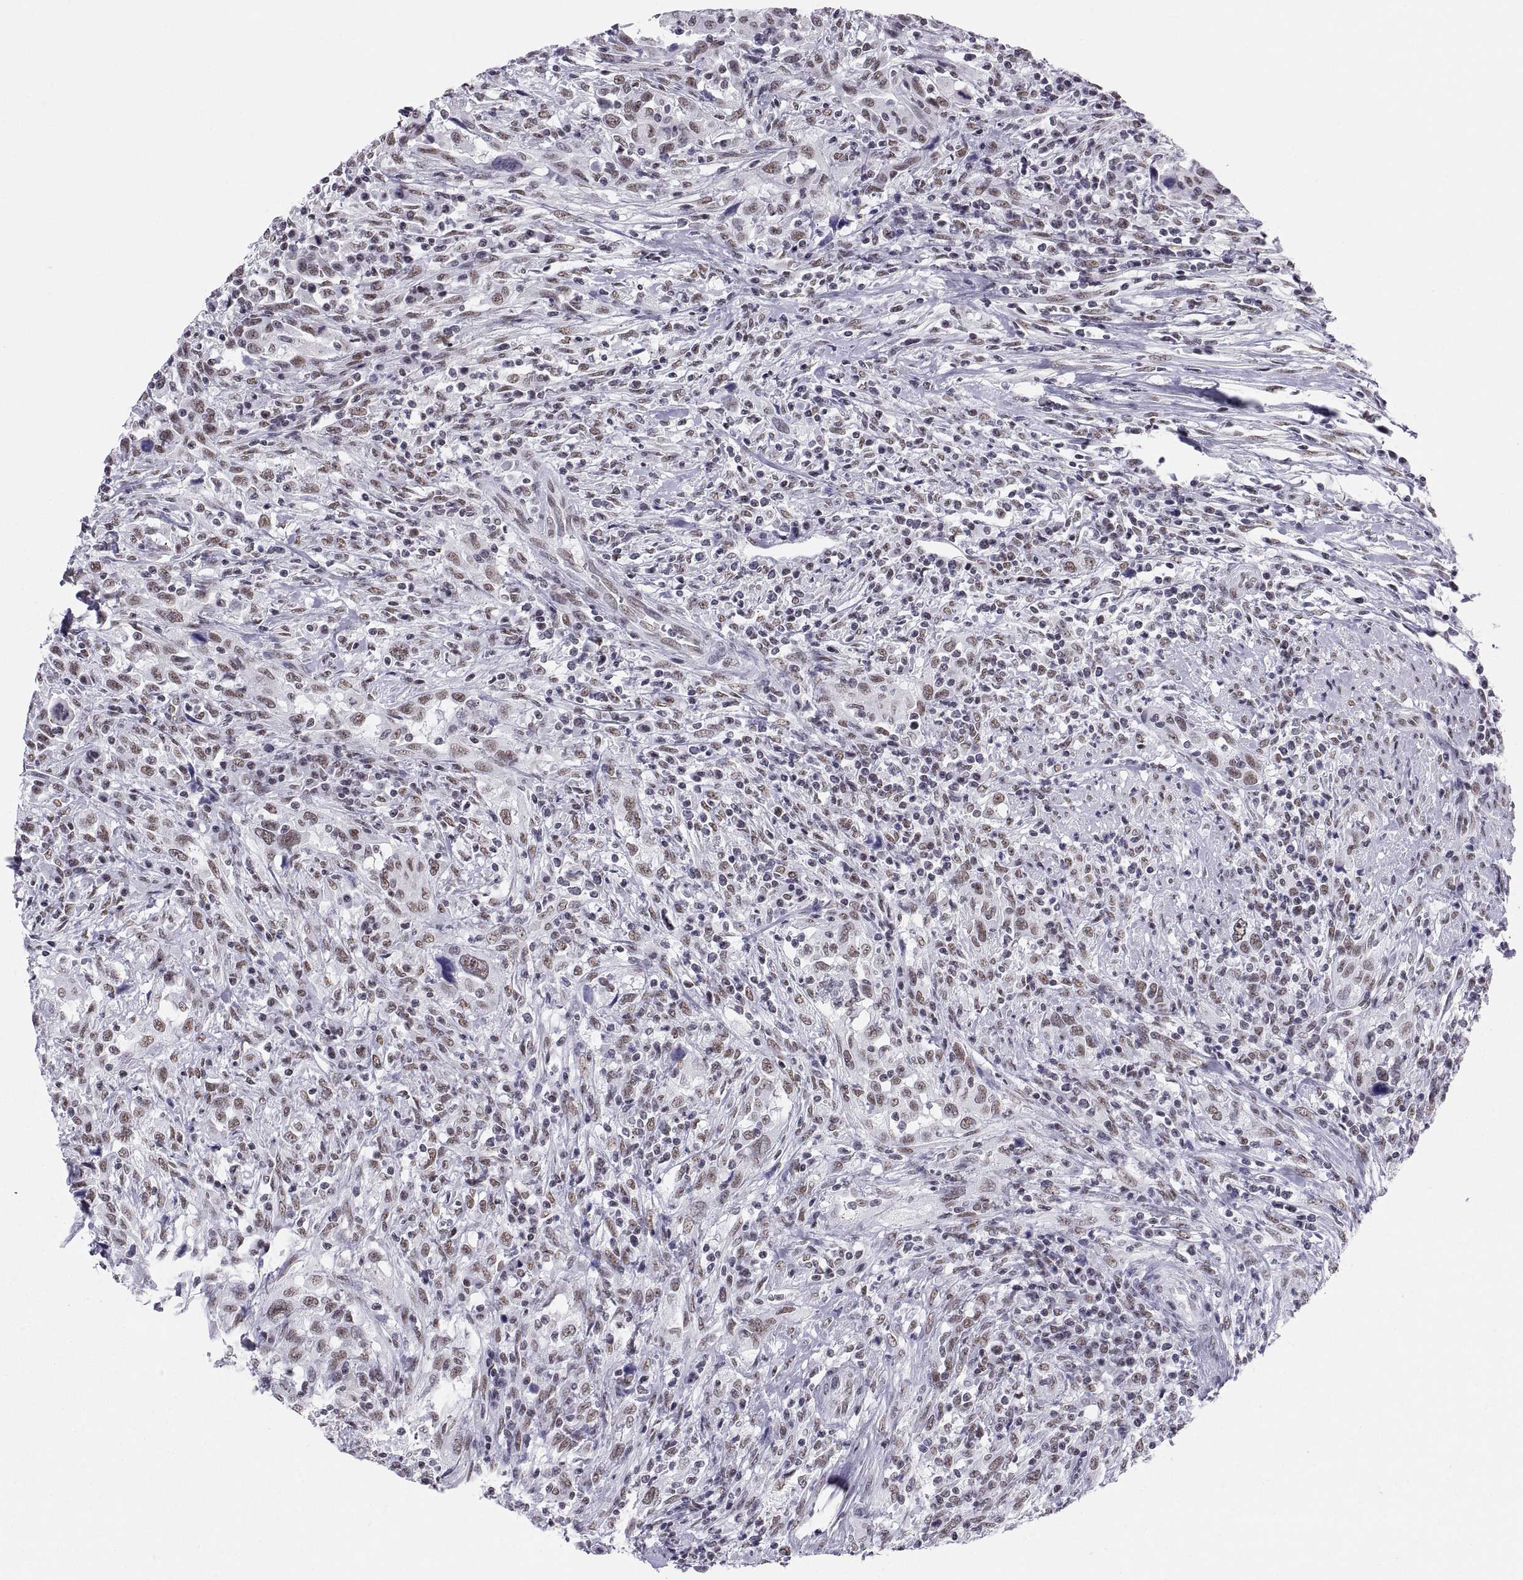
{"staining": {"intensity": "moderate", "quantity": ">75%", "location": "nuclear"}, "tissue": "urothelial cancer", "cell_type": "Tumor cells", "image_type": "cancer", "snomed": [{"axis": "morphology", "description": "Urothelial carcinoma, NOS"}, {"axis": "morphology", "description": "Urothelial carcinoma, High grade"}, {"axis": "topography", "description": "Urinary bladder"}], "caption": "High-grade urothelial carcinoma stained with IHC shows moderate nuclear positivity in about >75% of tumor cells.", "gene": "NEUROD6", "patient": {"sex": "female", "age": 64}}